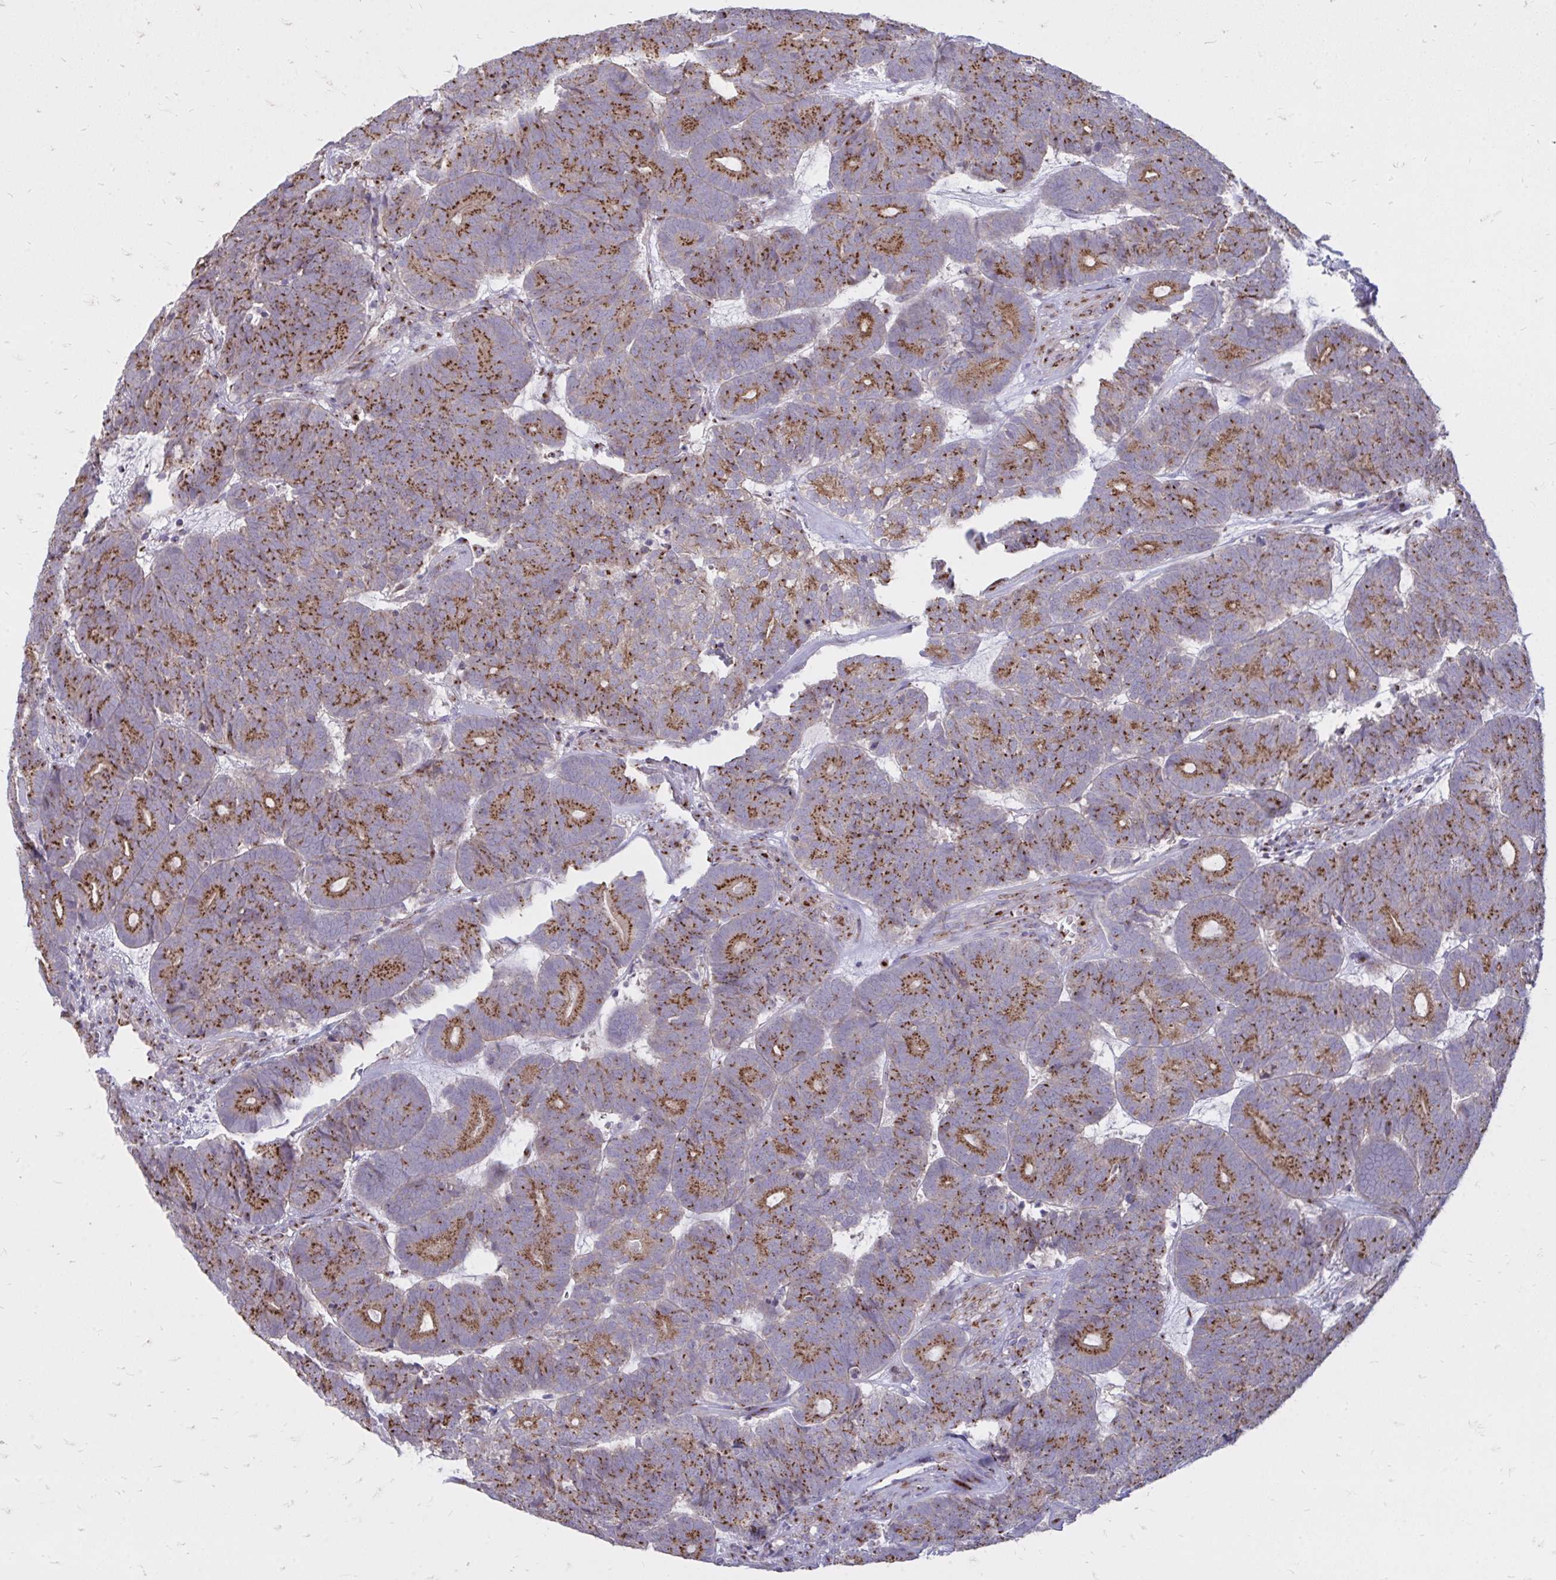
{"staining": {"intensity": "strong", "quantity": "25%-75%", "location": "cytoplasmic/membranous"}, "tissue": "head and neck cancer", "cell_type": "Tumor cells", "image_type": "cancer", "snomed": [{"axis": "morphology", "description": "Adenocarcinoma, NOS"}, {"axis": "topography", "description": "Head-Neck"}], "caption": "Protein expression analysis of human head and neck adenocarcinoma reveals strong cytoplasmic/membranous staining in approximately 25%-75% of tumor cells.", "gene": "RAB6B", "patient": {"sex": "female", "age": 81}}